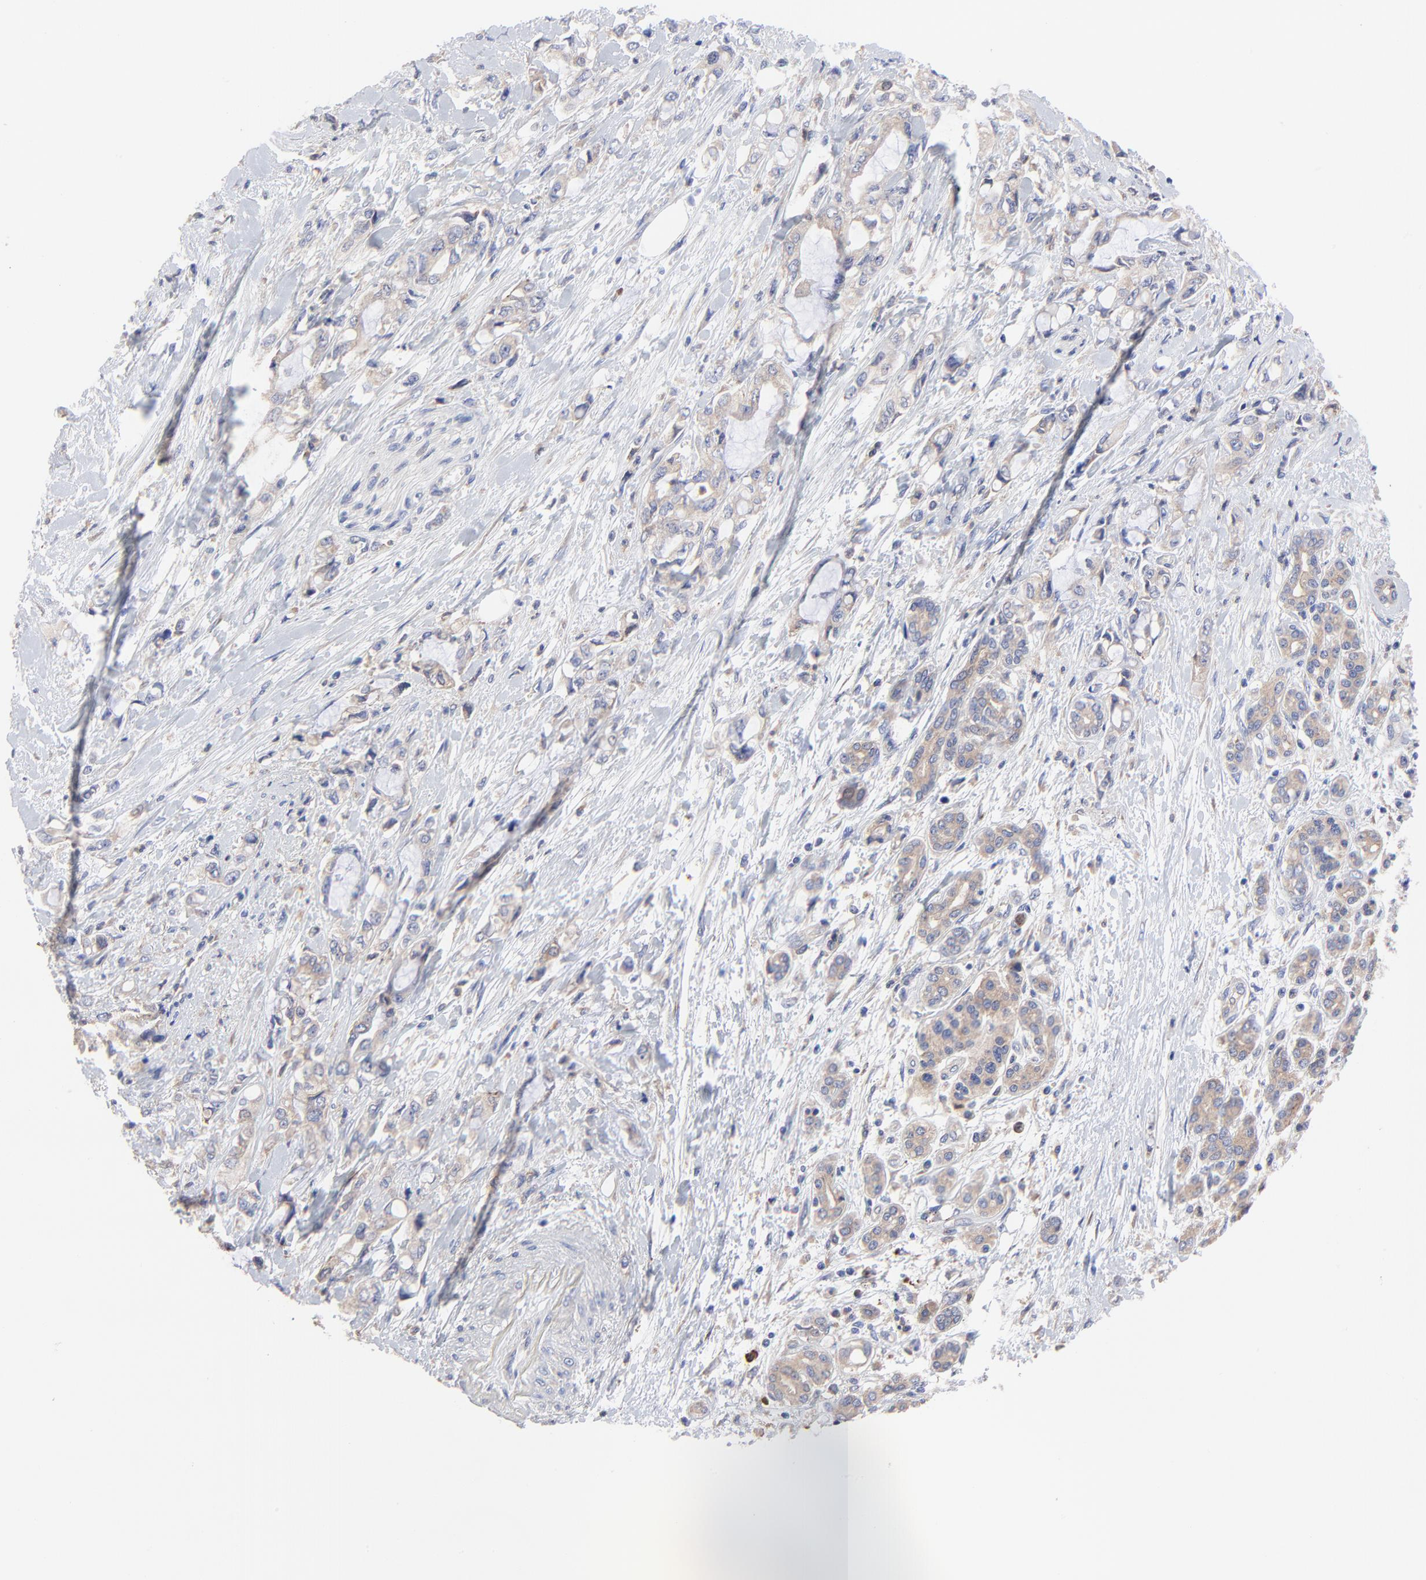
{"staining": {"intensity": "weak", "quantity": "25%-75%", "location": "cytoplasmic/membranous"}, "tissue": "pancreatic cancer", "cell_type": "Tumor cells", "image_type": "cancer", "snomed": [{"axis": "morphology", "description": "Adenocarcinoma, NOS"}, {"axis": "topography", "description": "Pancreas"}], "caption": "The photomicrograph reveals a brown stain indicating the presence of a protein in the cytoplasmic/membranous of tumor cells in adenocarcinoma (pancreatic). Ihc stains the protein of interest in brown and the nuclei are stained blue.", "gene": "PPFIBP2", "patient": {"sex": "female", "age": 70}}